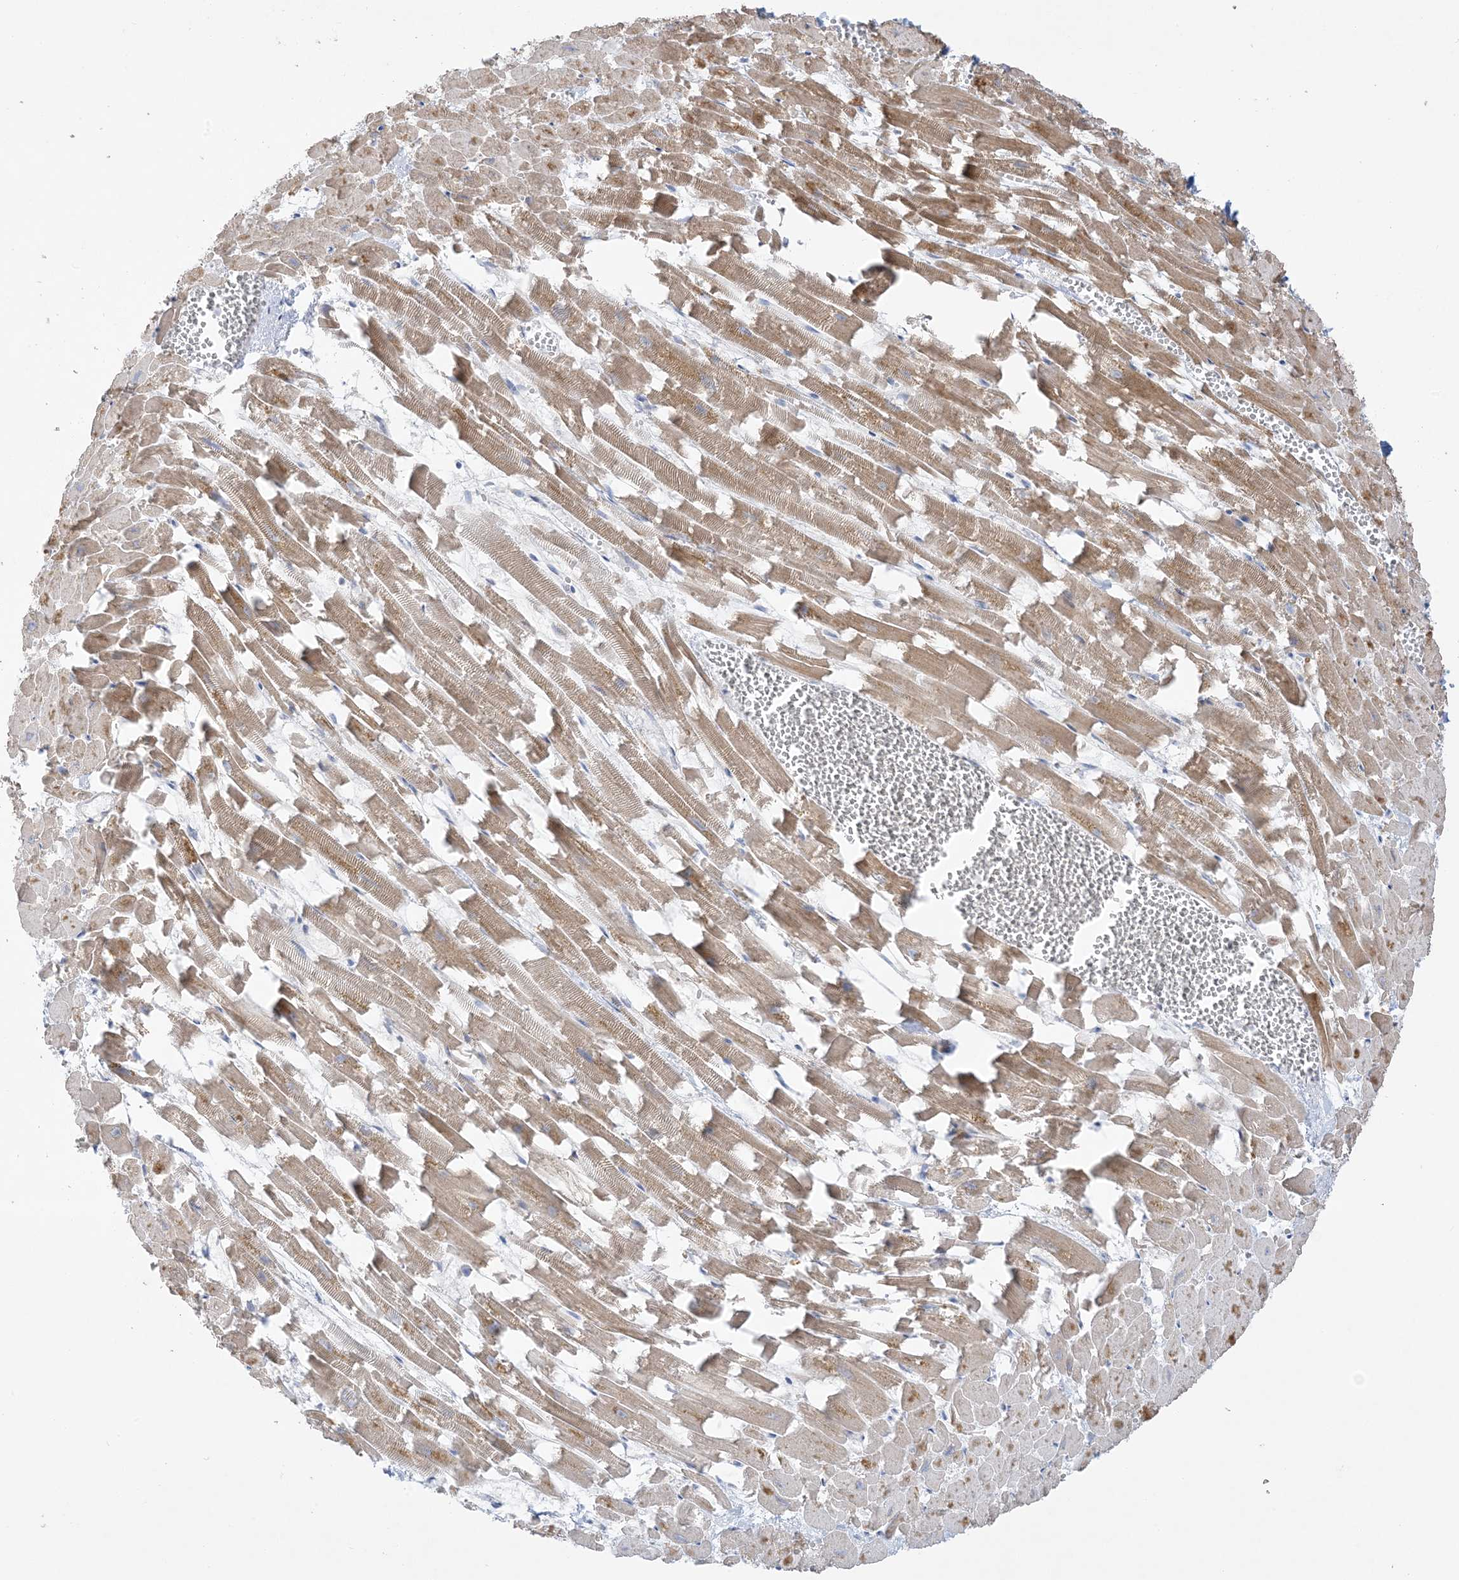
{"staining": {"intensity": "moderate", "quantity": ">75%", "location": "cytoplasmic/membranous"}, "tissue": "heart muscle", "cell_type": "Cardiomyocytes", "image_type": "normal", "snomed": [{"axis": "morphology", "description": "Normal tissue, NOS"}, {"axis": "topography", "description": "Heart"}], "caption": "High-magnification brightfield microscopy of unremarkable heart muscle stained with DAB (brown) and counterstained with hematoxylin (blue). cardiomyocytes exhibit moderate cytoplasmic/membranous expression is appreciated in about>75% of cells.", "gene": "FAM184A", "patient": {"sex": "female", "age": 64}}